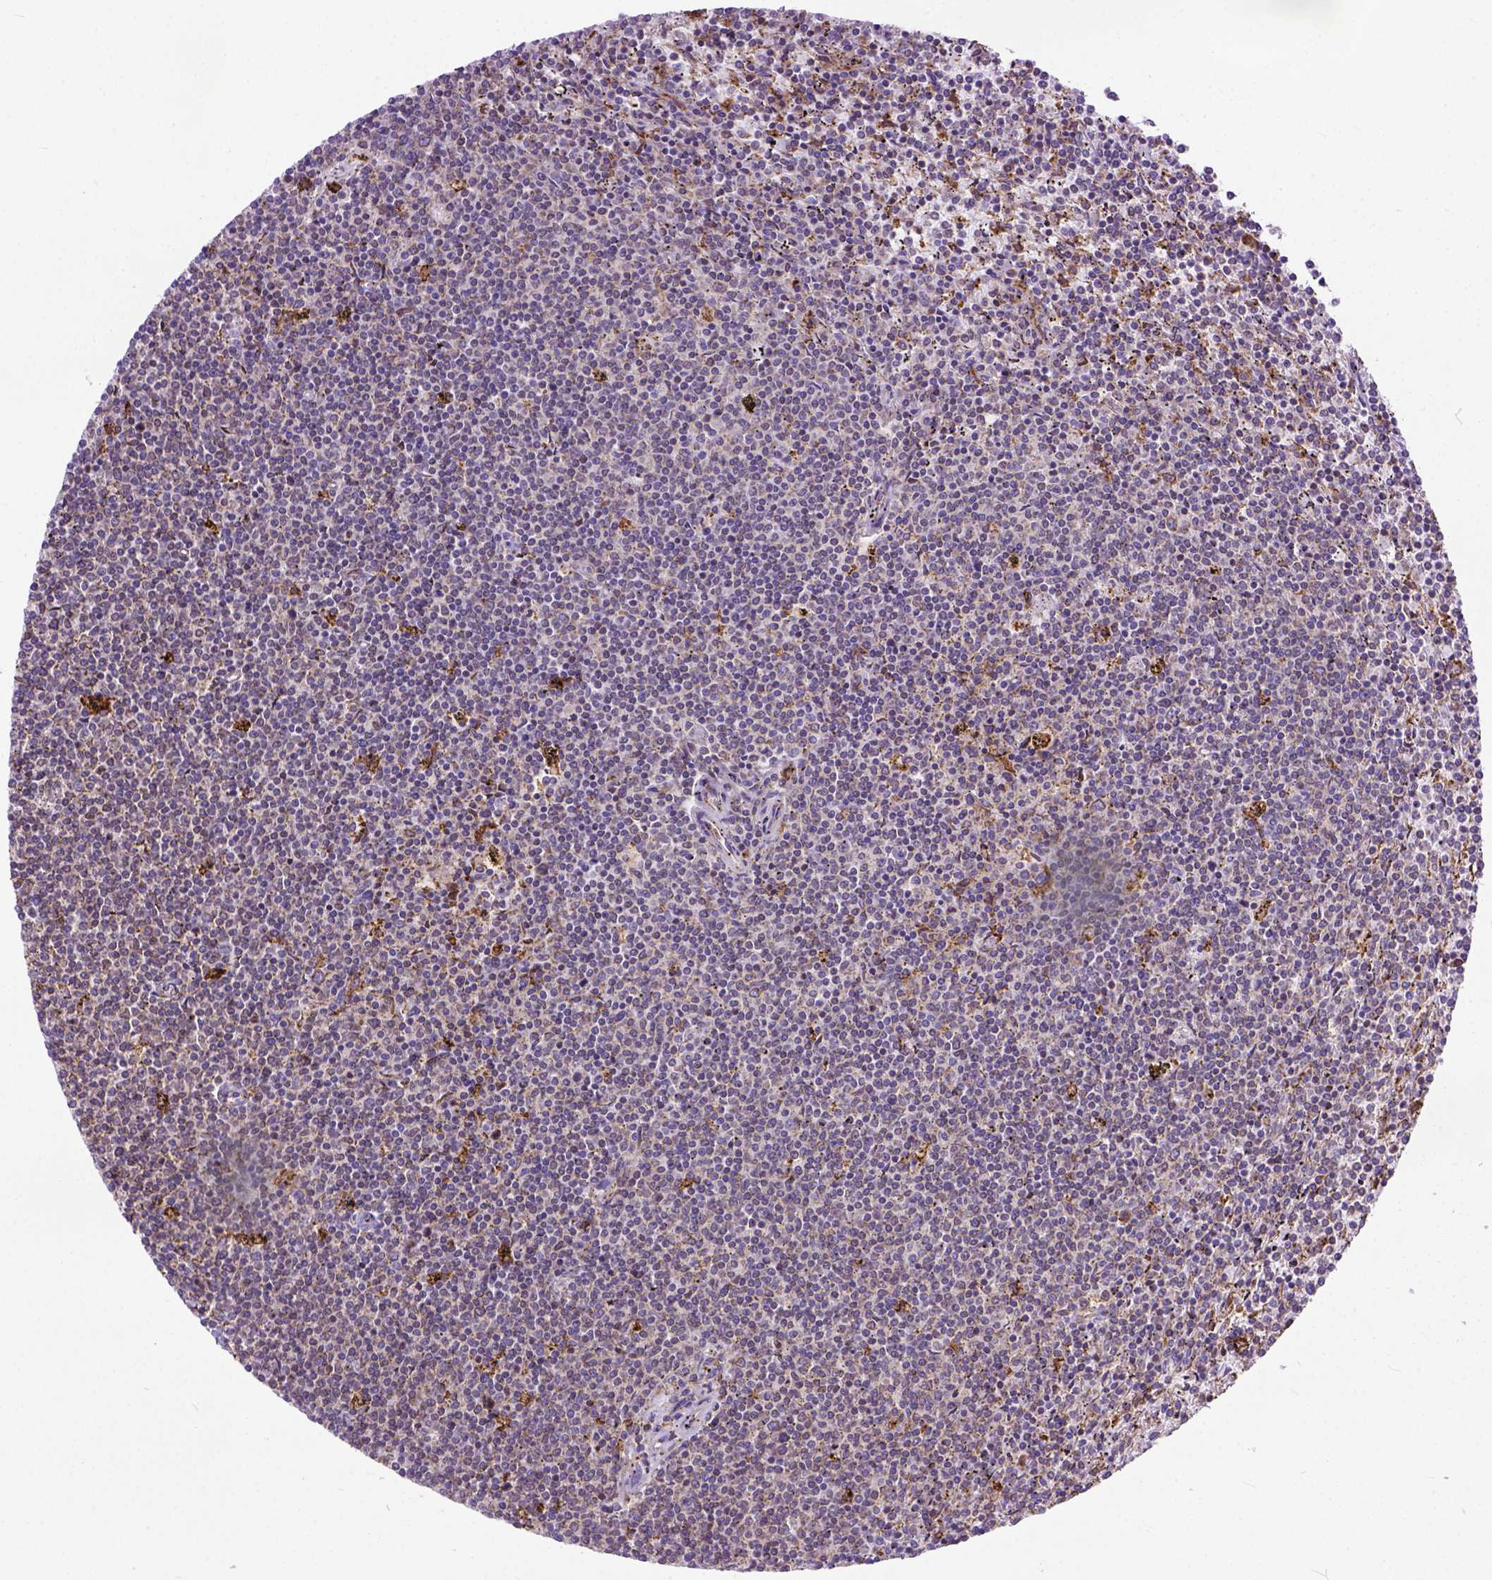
{"staining": {"intensity": "negative", "quantity": "none", "location": "none"}, "tissue": "lymphoma", "cell_type": "Tumor cells", "image_type": "cancer", "snomed": [{"axis": "morphology", "description": "Malignant lymphoma, non-Hodgkin's type, Low grade"}, {"axis": "topography", "description": "Spleen"}], "caption": "Immunohistochemistry (IHC) micrograph of lymphoma stained for a protein (brown), which reveals no staining in tumor cells. Nuclei are stained in blue.", "gene": "PLK4", "patient": {"sex": "female", "age": 50}}